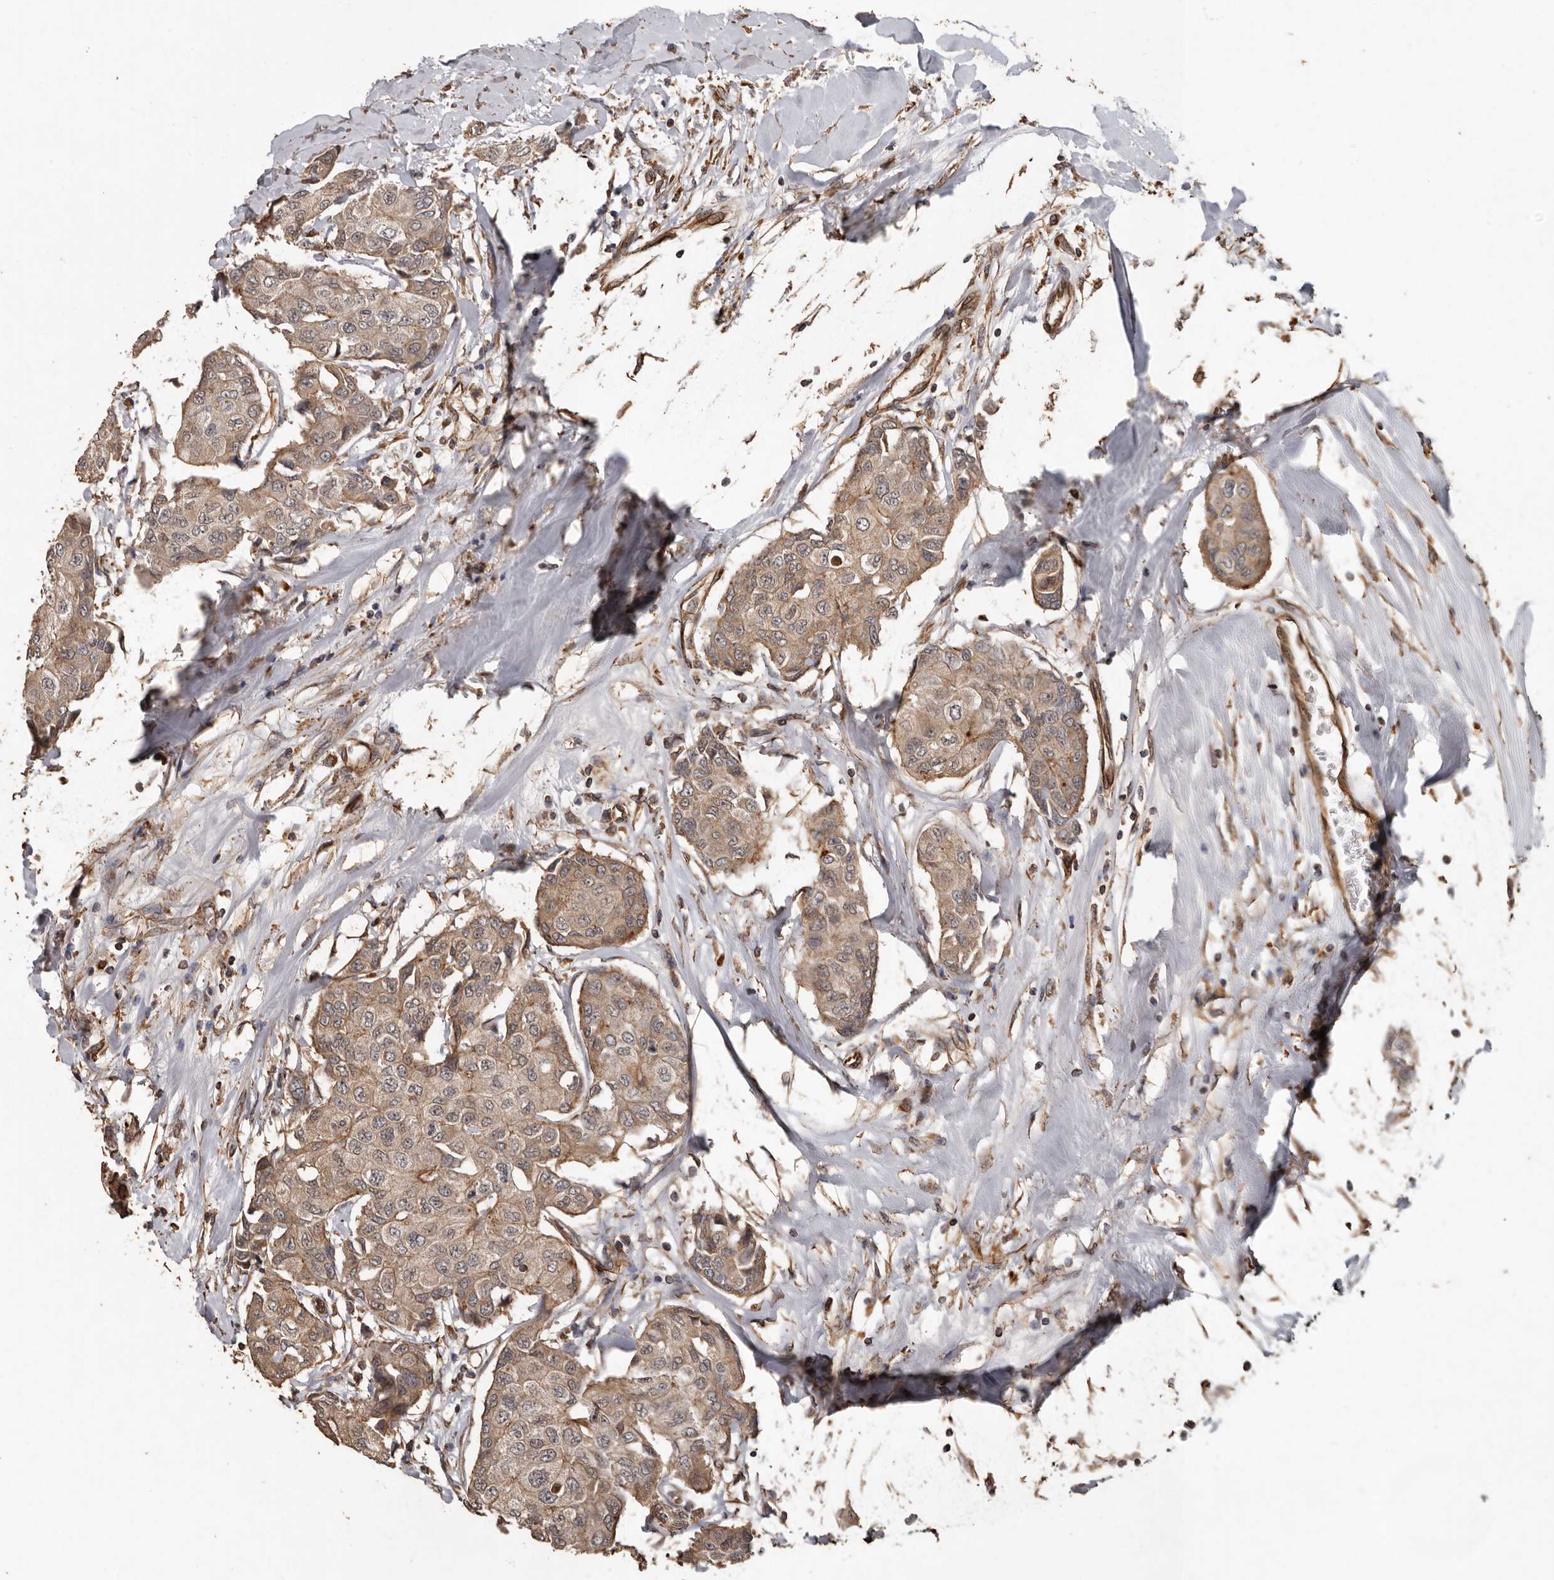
{"staining": {"intensity": "weak", "quantity": ">75%", "location": "cytoplasmic/membranous"}, "tissue": "breast cancer", "cell_type": "Tumor cells", "image_type": "cancer", "snomed": [{"axis": "morphology", "description": "Duct carcinoma"}, {"axis": "topography", "description": "Breast"}], "caption": "Human breast cancer stained with a protein marker exhibits weak staining in tumor cells.", "gene": "BRAT1", "patient": {"sex": "female", "age": 80}}